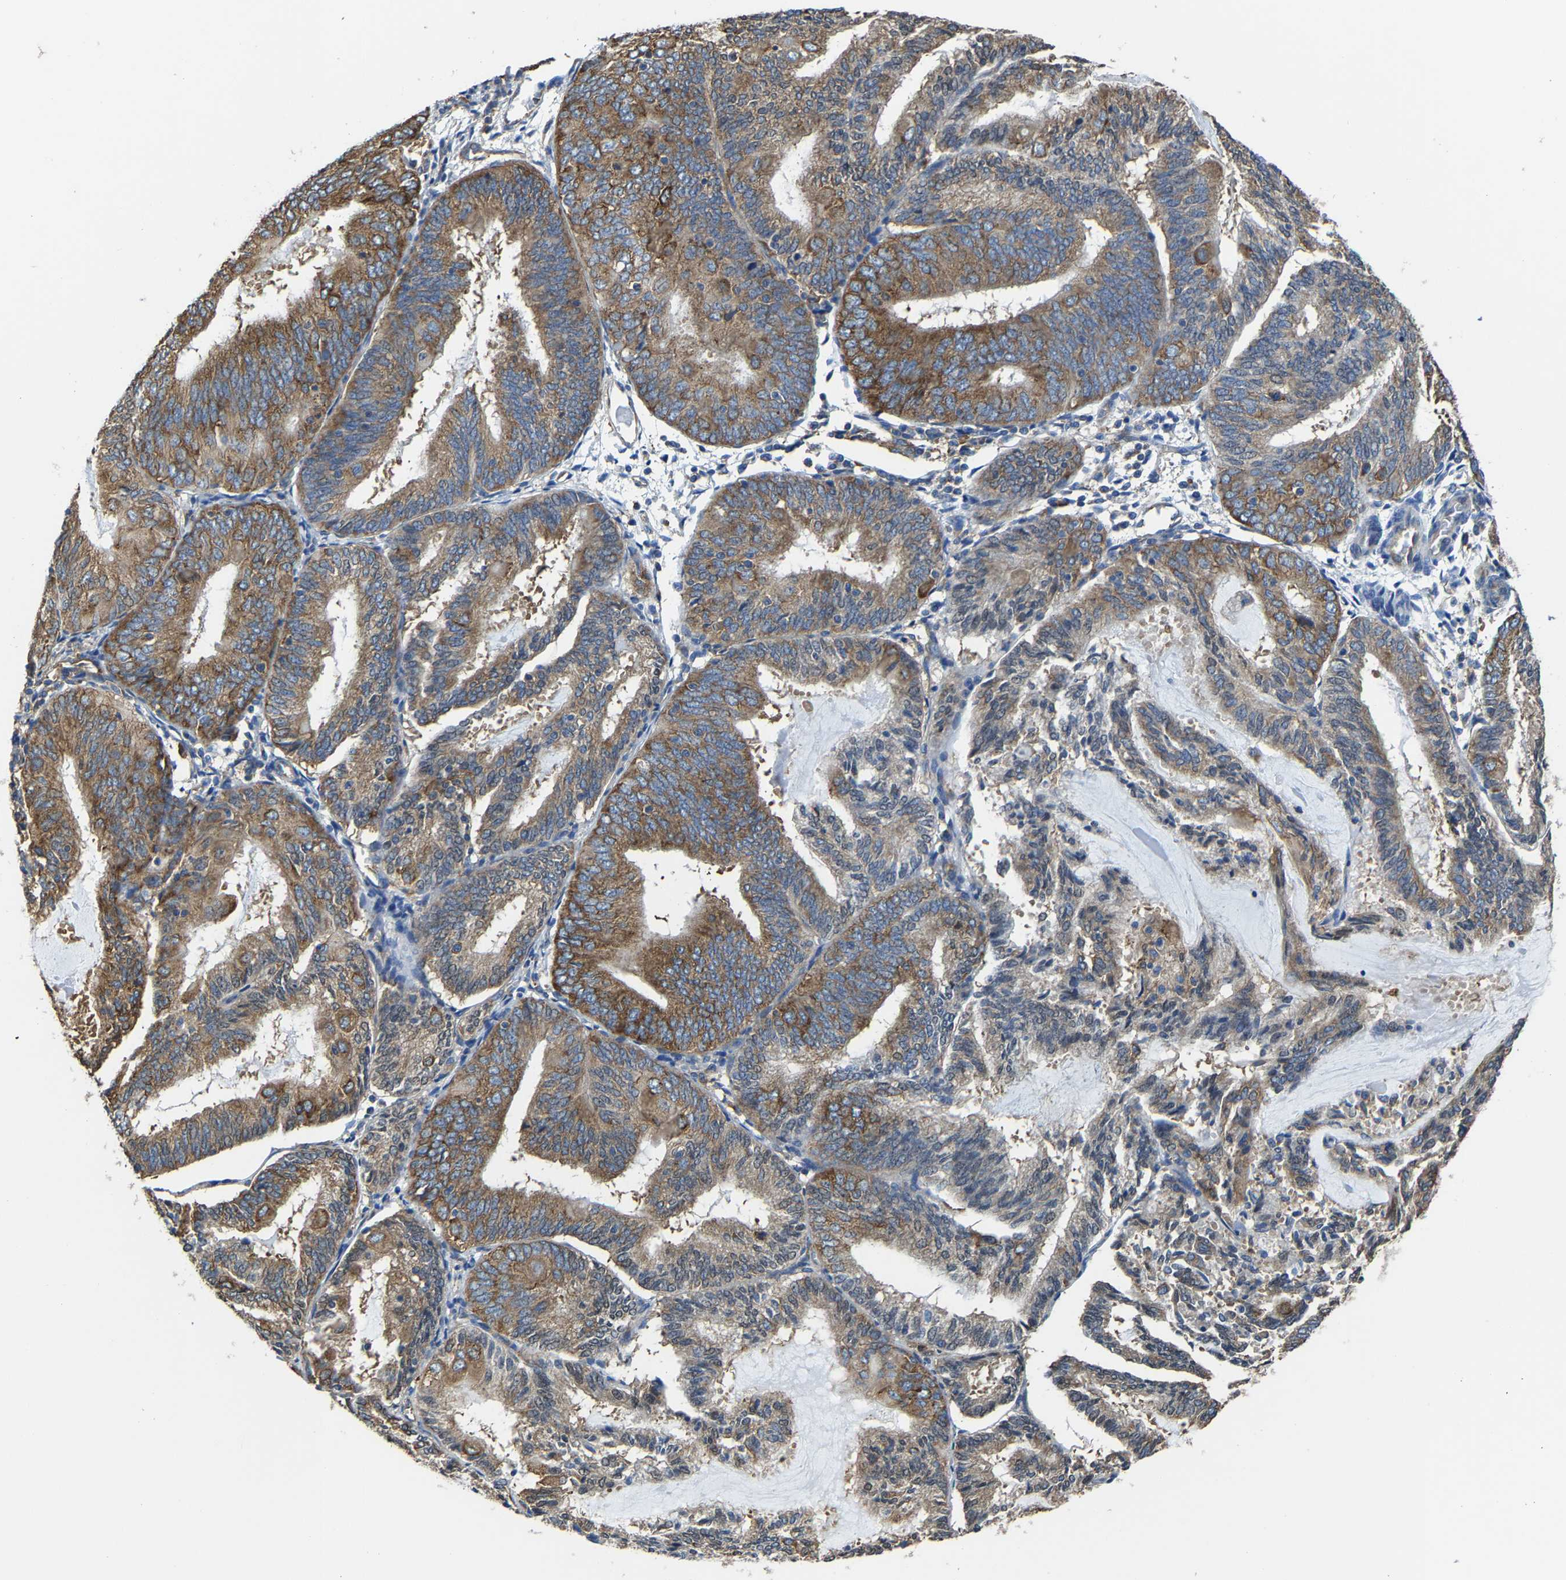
{"staining": {"intensity": "strong", "quantity": ">75%", "location": "cytoplasmic/membranous"}, "tissue": "endometrial cancer", "cell_type": "Tumor cells", "image_type": "cancer", "snomed": [{"axis": "morphology", "description": "Adenocarcinoma, NOS"}, {"axis": "topography", "description": "Endometrium"}], "caption": "Tumor cells reveal high levels of strong cytoplasmic/membranous staining in about >75% of cells in human endometrial cancer.", "gene": "G3BP2", "patient": {"sex": "female", "age": 81}}